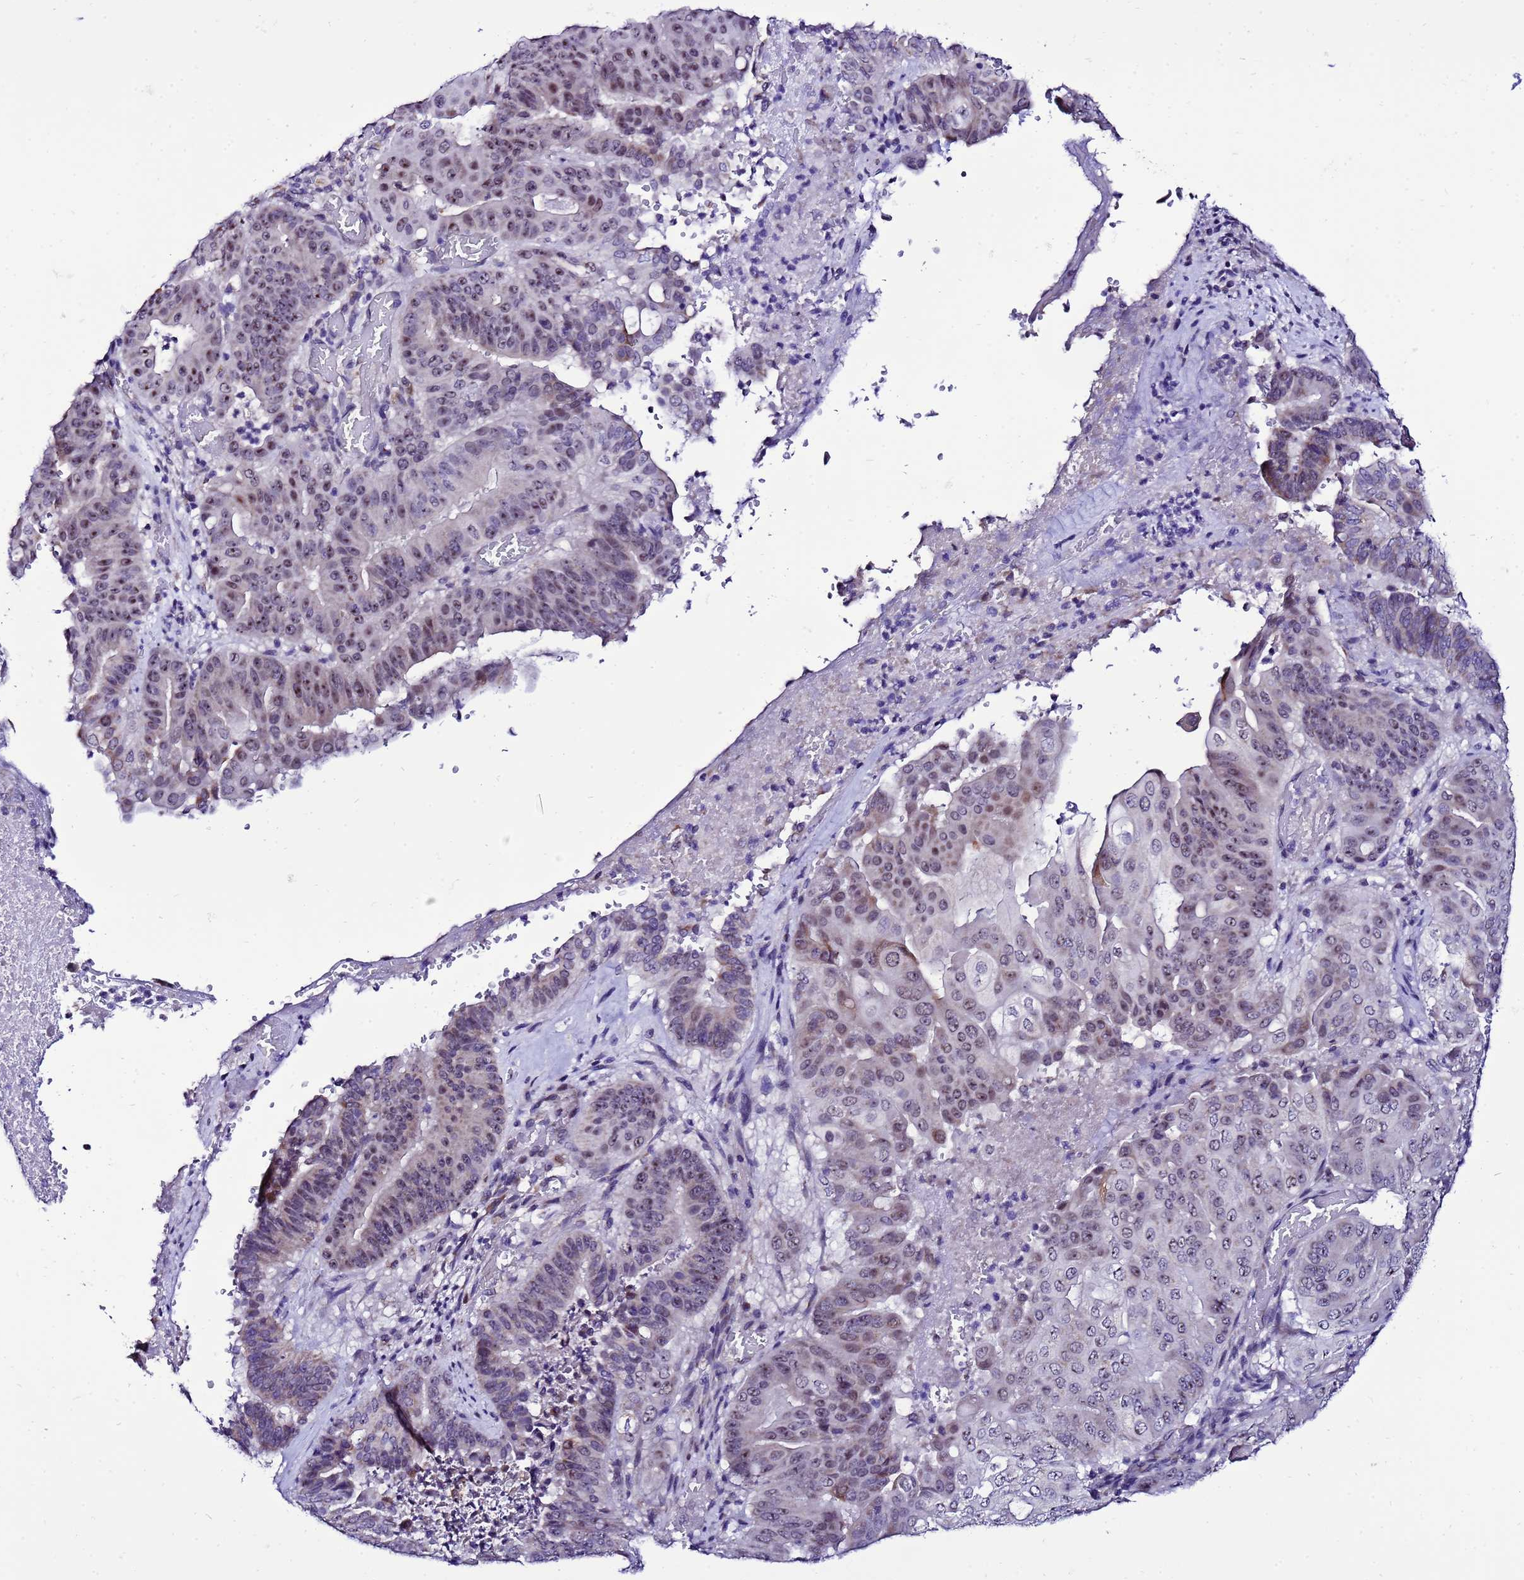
{"staining": {"intensity": "moderate", "quantity": "25%-75%", "location": "cytoplasmic/membranous,nuclear"}, "tissue": "pancreatic cancer", "cell_type": "Tumor cells", "image_type": "cancer", "snomed": [{"axis": "morphology", "description": "Adenocarcinoma, NOS"}, {"axis": "topography", "description": "Pancreas"}], "caption": "Human pancreatic adenocarcinoma stained with a brown dye demonstrates moderate cytoplasmic/membranous and nuclear positive staining in about 25%-75% of tumor cells.", "gene": "DPH6", "patient": {"sex": "female", "age": 77}}